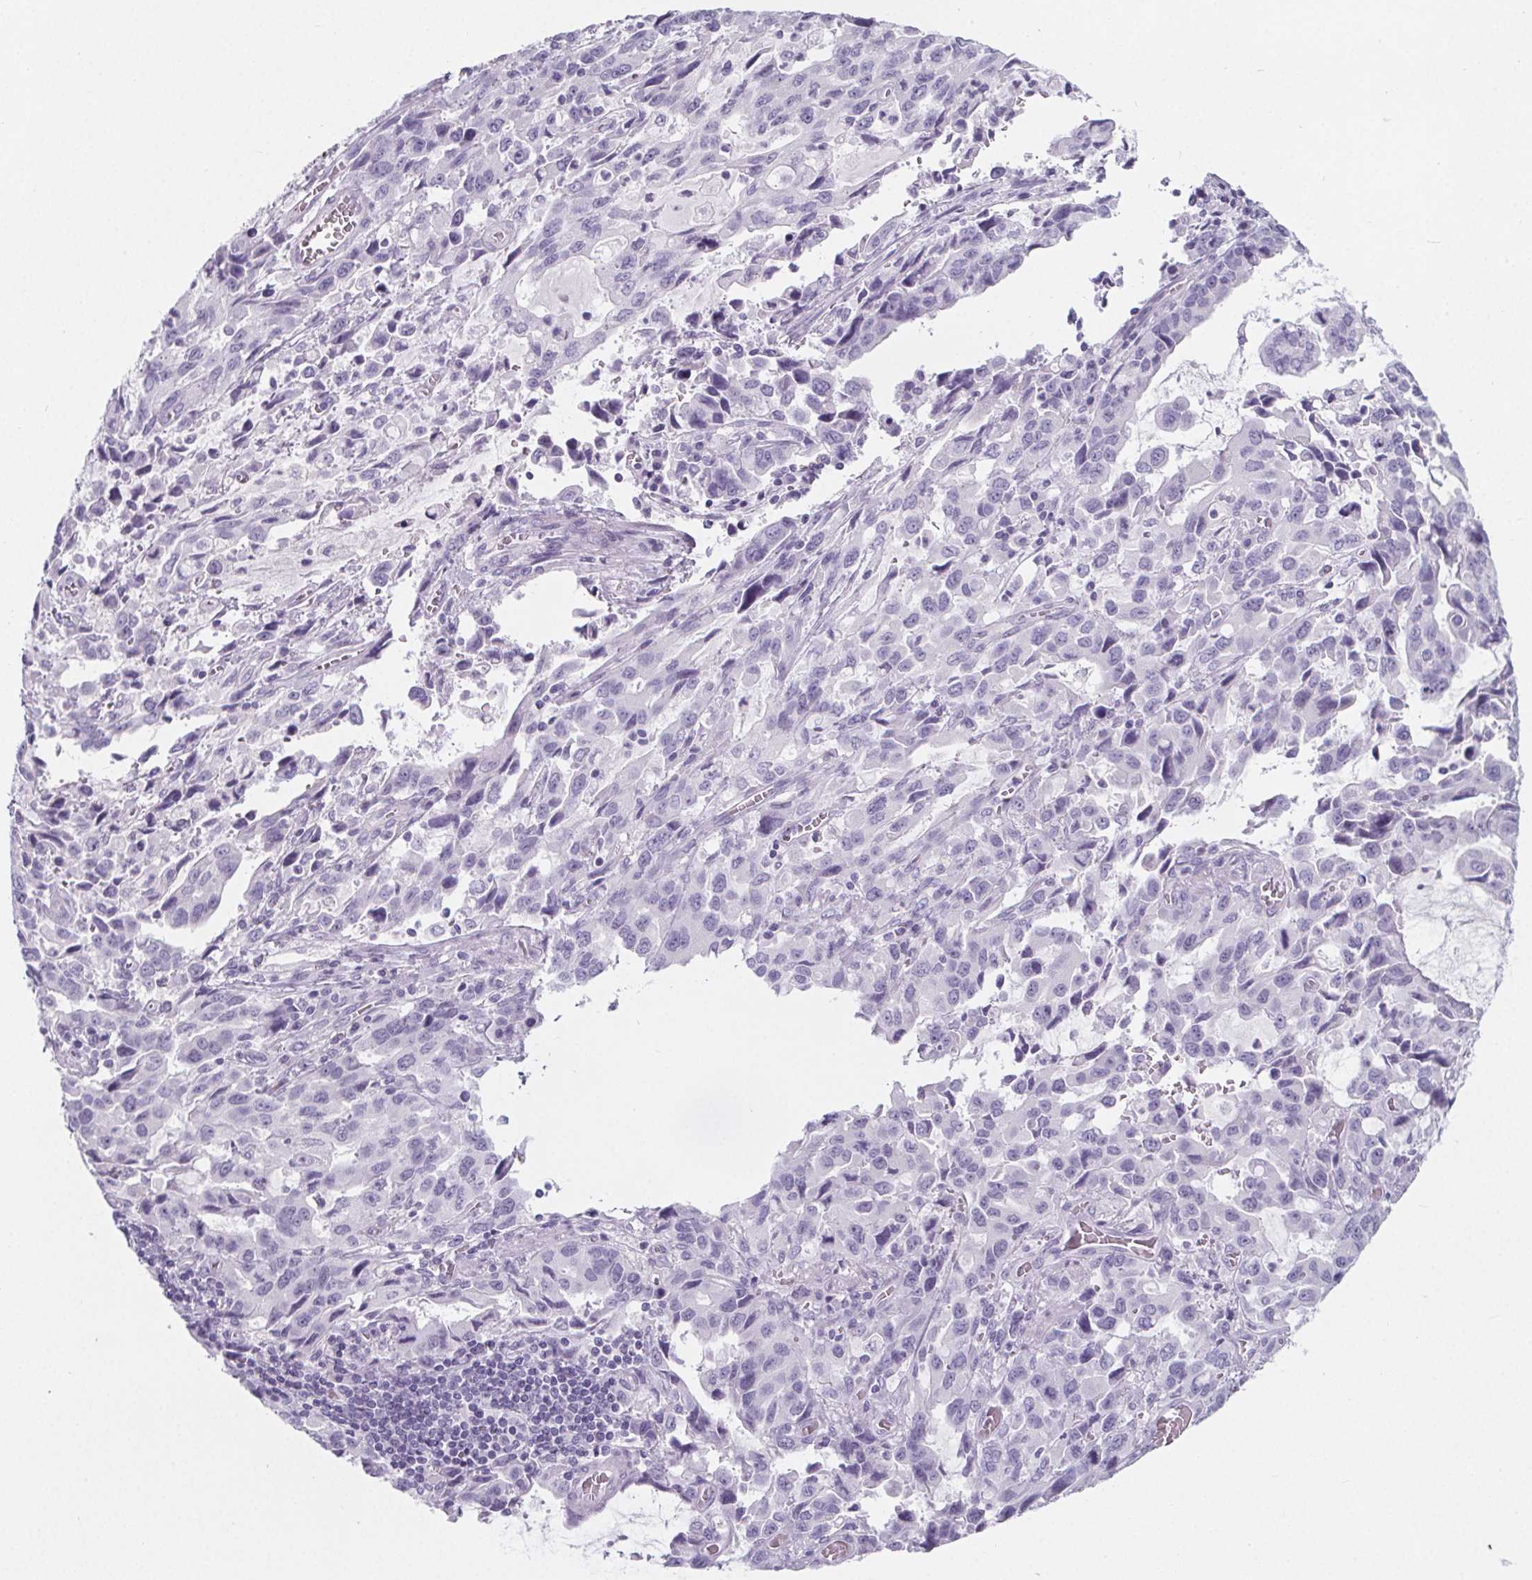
{"staining": {"intensity": "negative", "quantity": "none", "location": "none"}, "tissue": "stomach cancer", "cell_type": "Tumor cells", "image_type": "cancer", "snomed": [{"axis": "morphology", "description": "Adenocarcinoma, NOS"}, {"axis": "topography", "description": "Stomach, upper"}], "caption": "A histopathology image of stomach cancer (adenocarcinoma) stained for a protein displays no brown staining in tumor cells.", "gene": "ADRB1", "patient": {"sex": "male", "age": 85}}